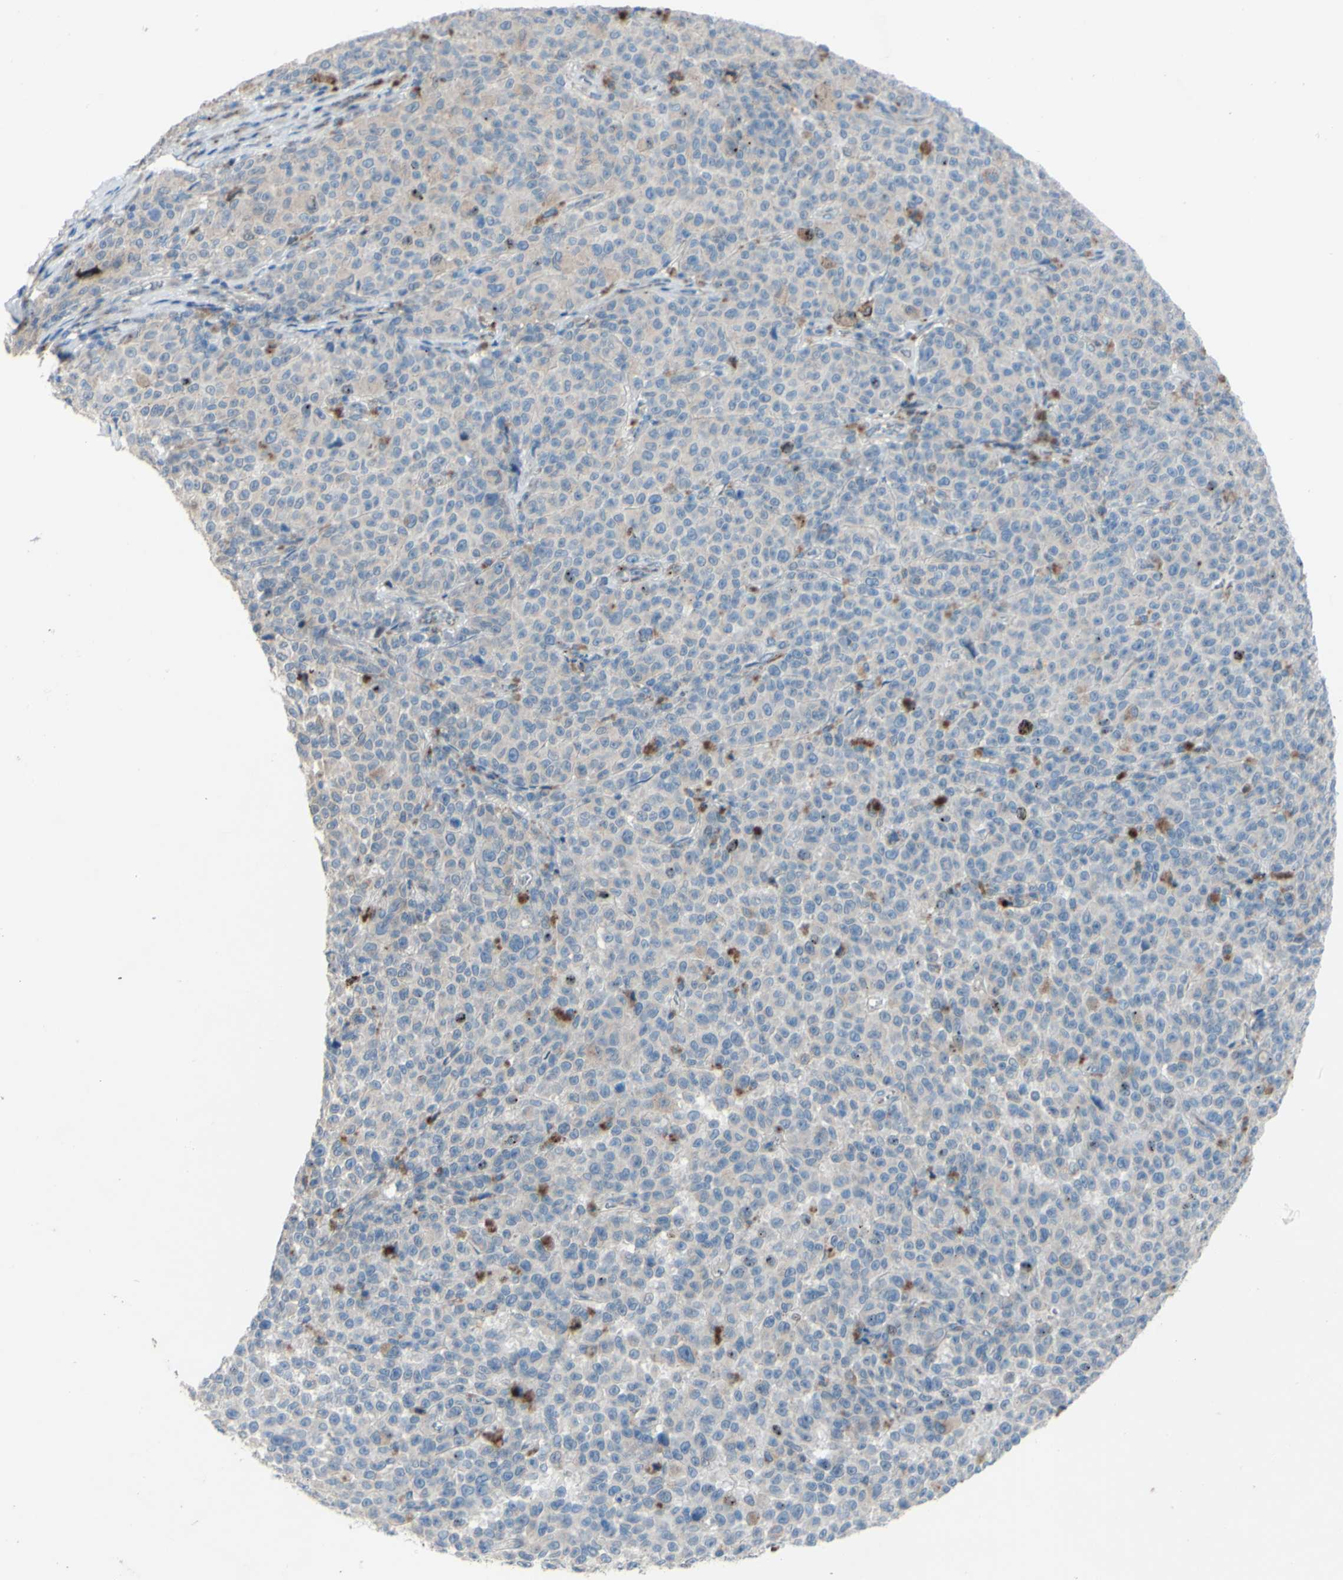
{"staining": {"intensity": "negative", "quantity": "none", "location": "none"}, "tissue": "melanoma", "cell_type": "Tumor cells", "image_type": "cancer", "snomed": [{"axis": "morphology", "description": "Malignant melanoma, NOS"}, {"axis": "topography", "description": "Skin"}], "caption": "Immunohistochemical staining of human malignant melanoma shows no significant expression in tumor cells.", "gene": "CDCP1", "patient": {"sex": "female", "age": 82}}